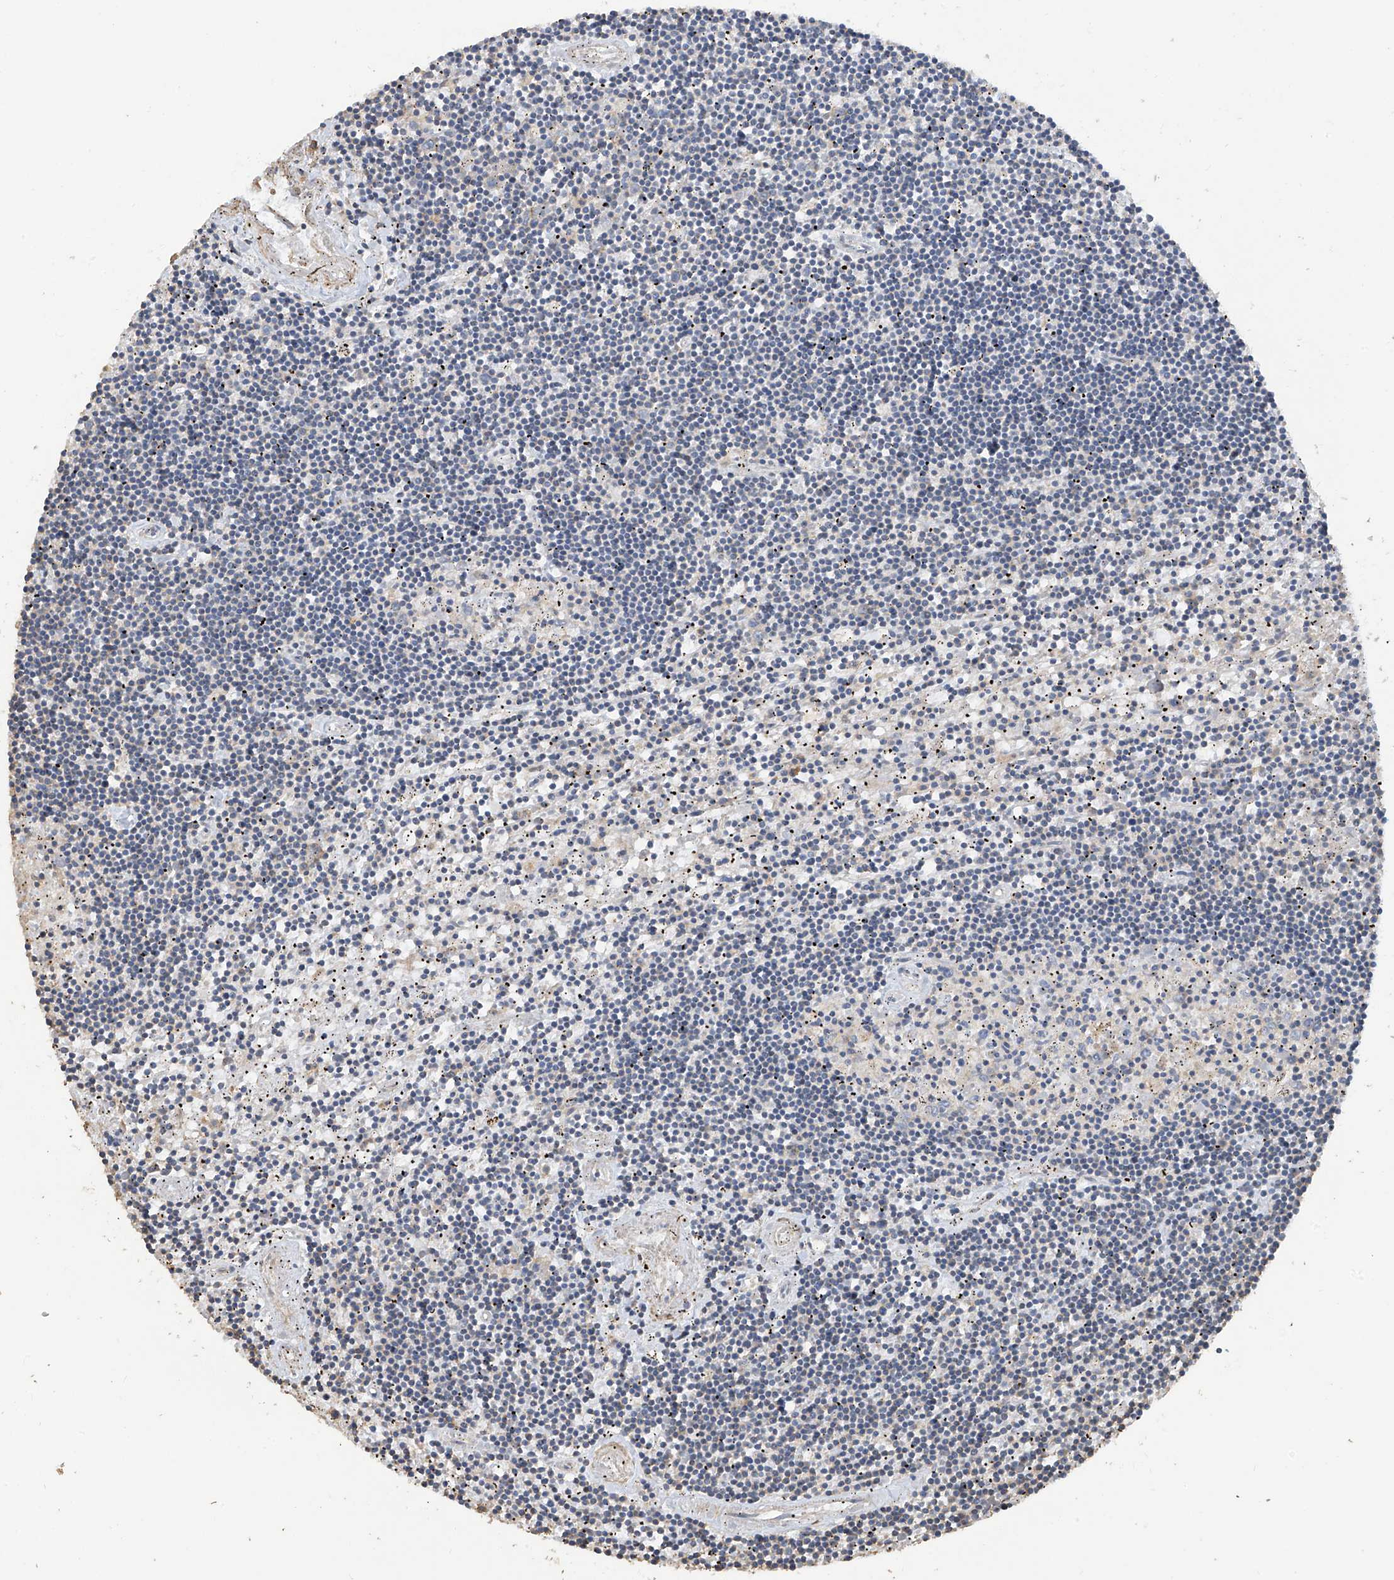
{"staining": {"intensity": "negative", "quantity": "none", "location": "none"}, "tissue": "lymphoma", "cell_type": "Tumor cells", "image_type": "cancer", "snomed": [{"axis": "morphology", "description": "Malignant lymphoma, non-Hodgkin's type, Low grade"}, {"axis": "topography", "description": "Spleen"}], "caption": "Tumor cells are negative for brown protein staining in lymphoma.", "gene": "SLC43A3", "patient": {"sex": "male", "age": 76}}